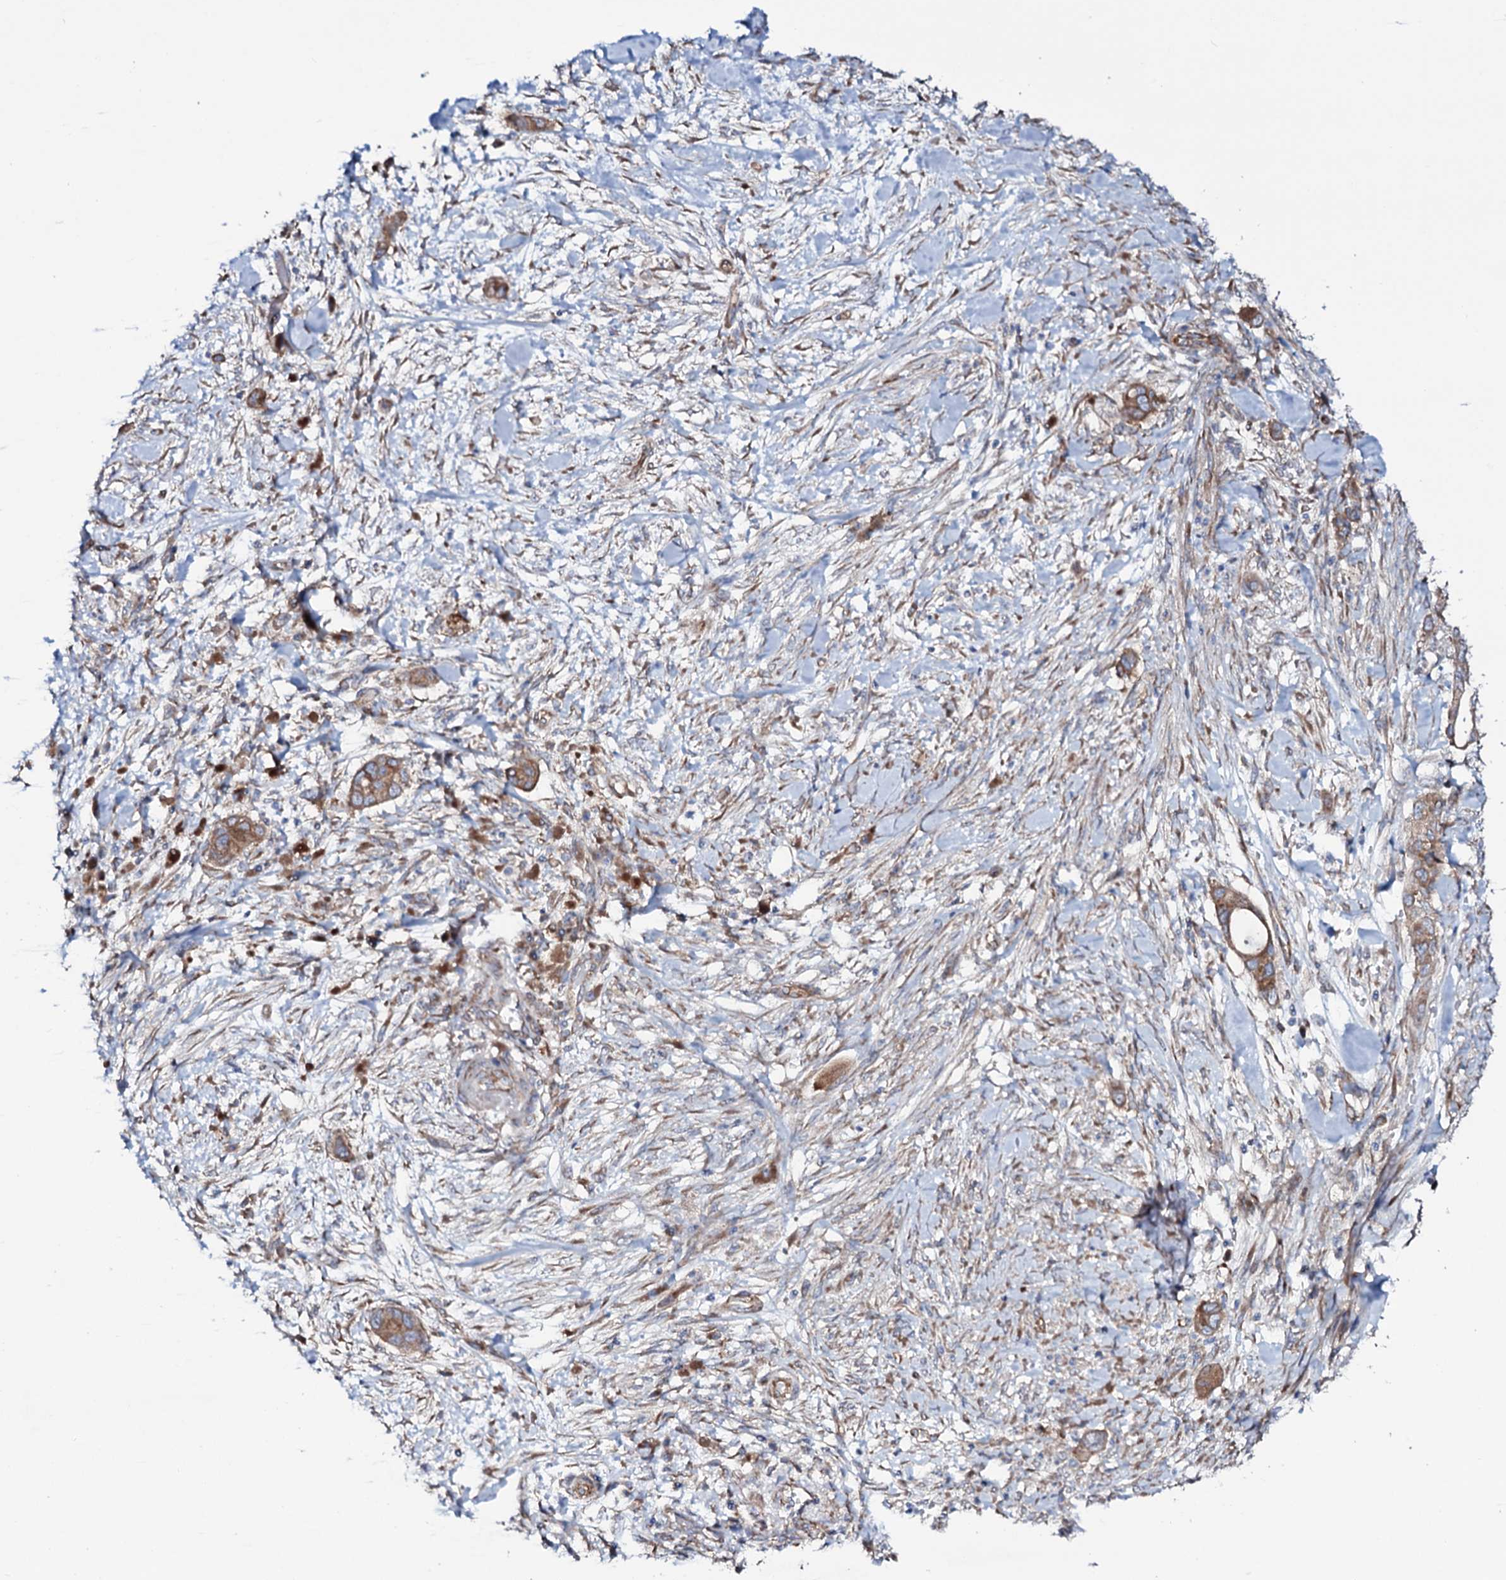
{"staining": {"intensity": "moderate", "quantity": ">75%", "location": "cytoplasmic/membranous"}, "tissue": "pancreatic cancer", "cell_type": "Tumor cells", "image_type": "cancer", "snomed": [{"axis": "morphology", "description": "Adenocarcinoma, NOS"}, {"axis": "topography", "description": "Pancreas"}], "caption": "Protein expression analysis of adenocarcinoma (pancreatic) exhibits moderate cytoplasmic/membranous positivity in approximately >75% of tumor cells.", "gene": "STARD13", "patient": {"sex": "male", "age": 68}}